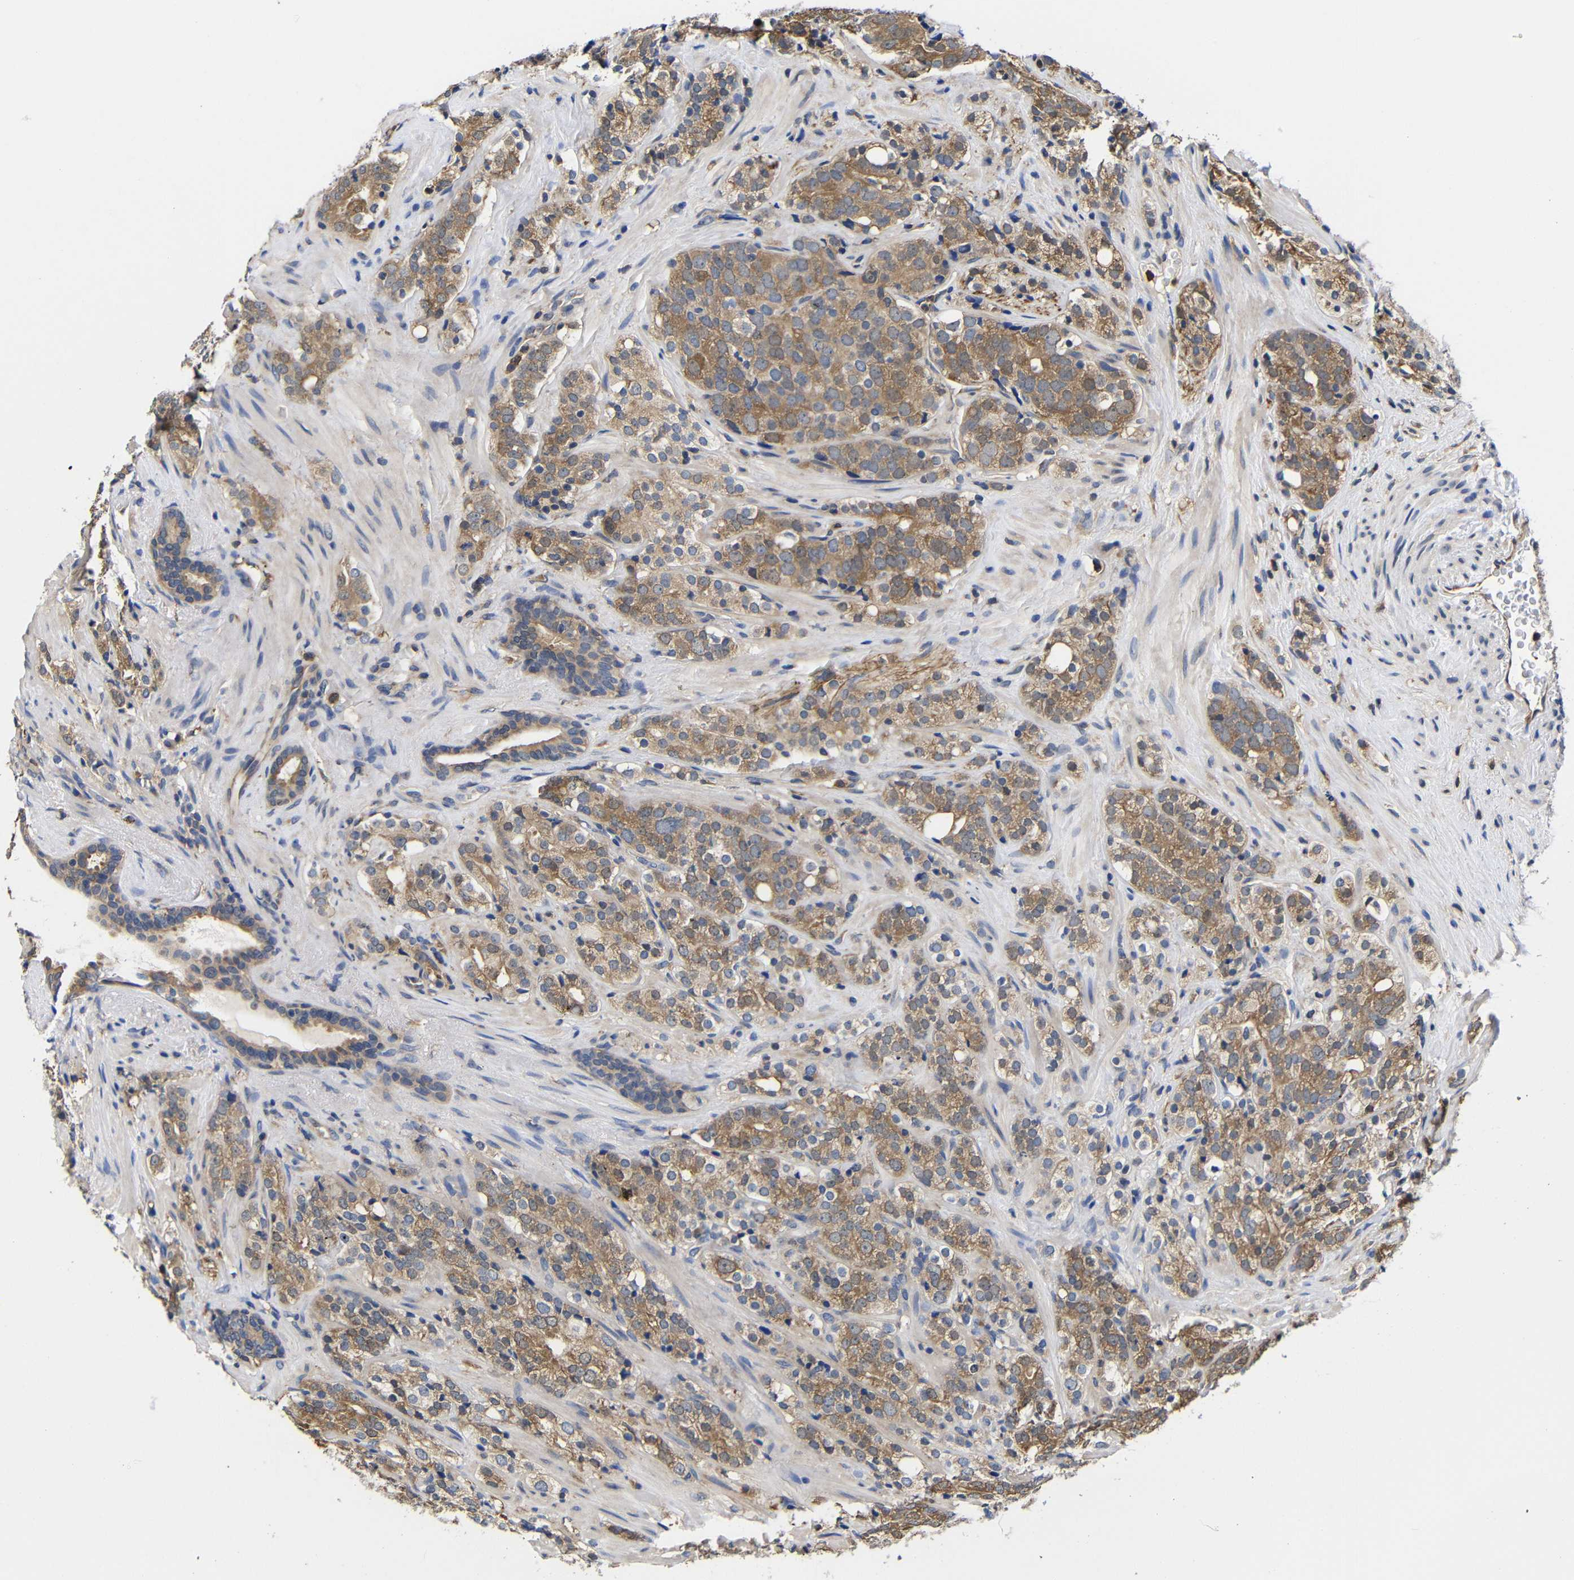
{"staining": {"intensity": "moderate", "quantity": ">75%", "location": "cytoplasmic/membranous"}, "tissue": "prostate cancer", "cell_type": "Tumor cells", "image_type": "cancer", "snomed": [{"axis": "morphology", "description": "Adenocarcinoma, High grade"}, {"axis": "topography", "description": "Prostate"}], "caption": "Tumor cells display medium levels of moderate cytoplasmic/membranous staining in approximately >75% of cells in prostate cancer (high-grade adenocarcinoma).", "gene": "LRRCC1", "patient": {"sex": "male", "age": 71}}